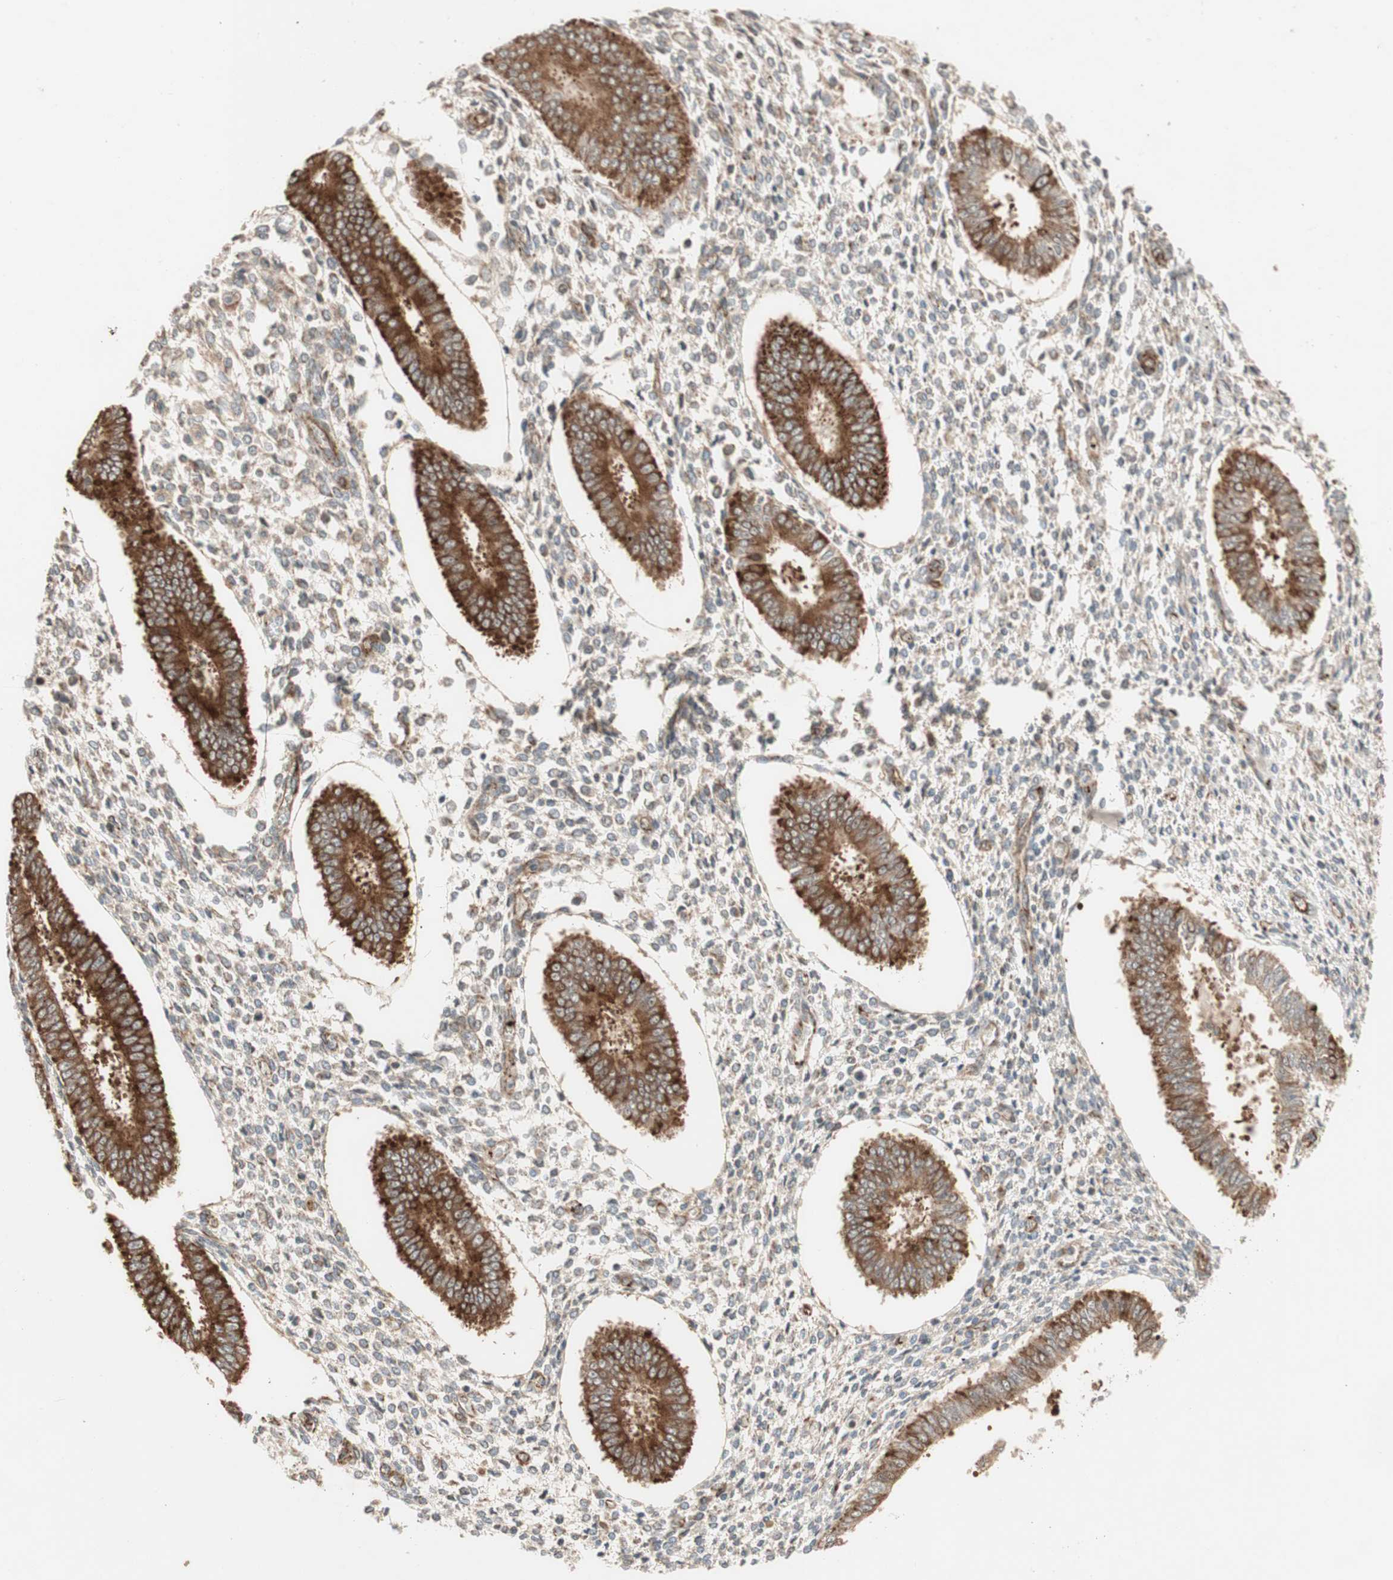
{"staining": {"intensity": "weak", "quantity": "25%-75%", "location": "cytoplasmic/membranous"}, "tissue": "endometrium", "cell_type": "Cells in endometrial stroma", "image_type": "normal", "snomed": [{"axis": "morphology", "description": "Normal tissue, NOS"}, {"axis": "topography", "description": "Endometrium"}], "caption": "Protein staining of benign endometrium displays weak cytoplasmic/membranous expression in about 25%-75% of cells in endometrial stroma. (DAB = brown stain, brightfield microscopy at high magnification).", "gene": "AKAP1", "patient": {"sex": "female", "age": 35}}